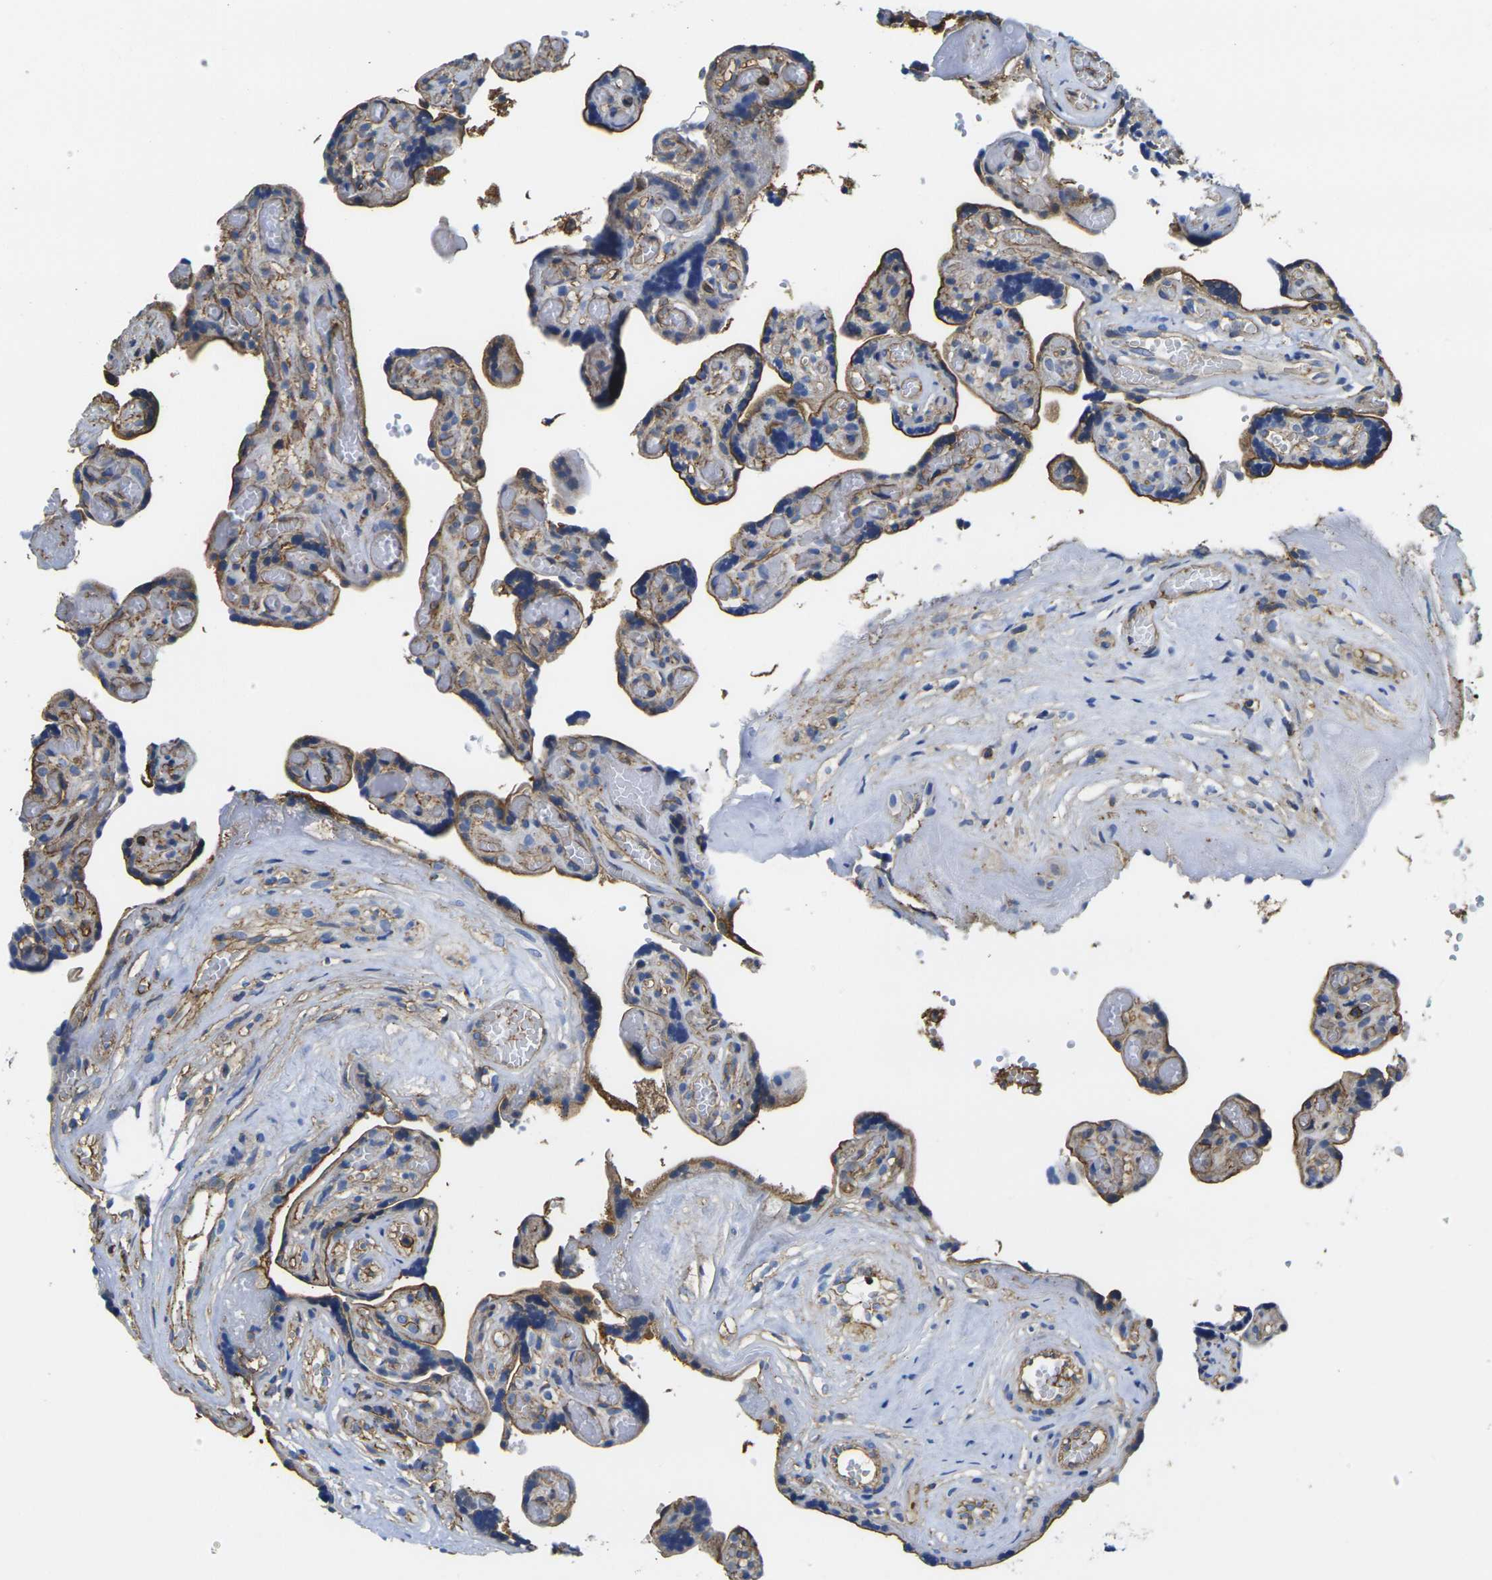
{"staining": {"intensity": "moderate", "quantity": ">75%", "location": "cytoplasmic/membranous"}, "tissue": "placenta", "cell_type": "Trophoblastic cells", "image_type": "normal", "snomed": [{"axis": "morphology", "description": "Normal tissue, NOS"}, {"axis": "topography", "description": "Placenta"}], "caption": "DAB immunohistochemical staining of unremarkable placenta demonstrates moderate cytoplasmic/membranous protein expression in about >75% of trophoblastic cells. (Brightfield microscopy of DAB IHC at high magnification).", "gene": "FAM110D", "patient": {"sex": "female", "age": 30}}